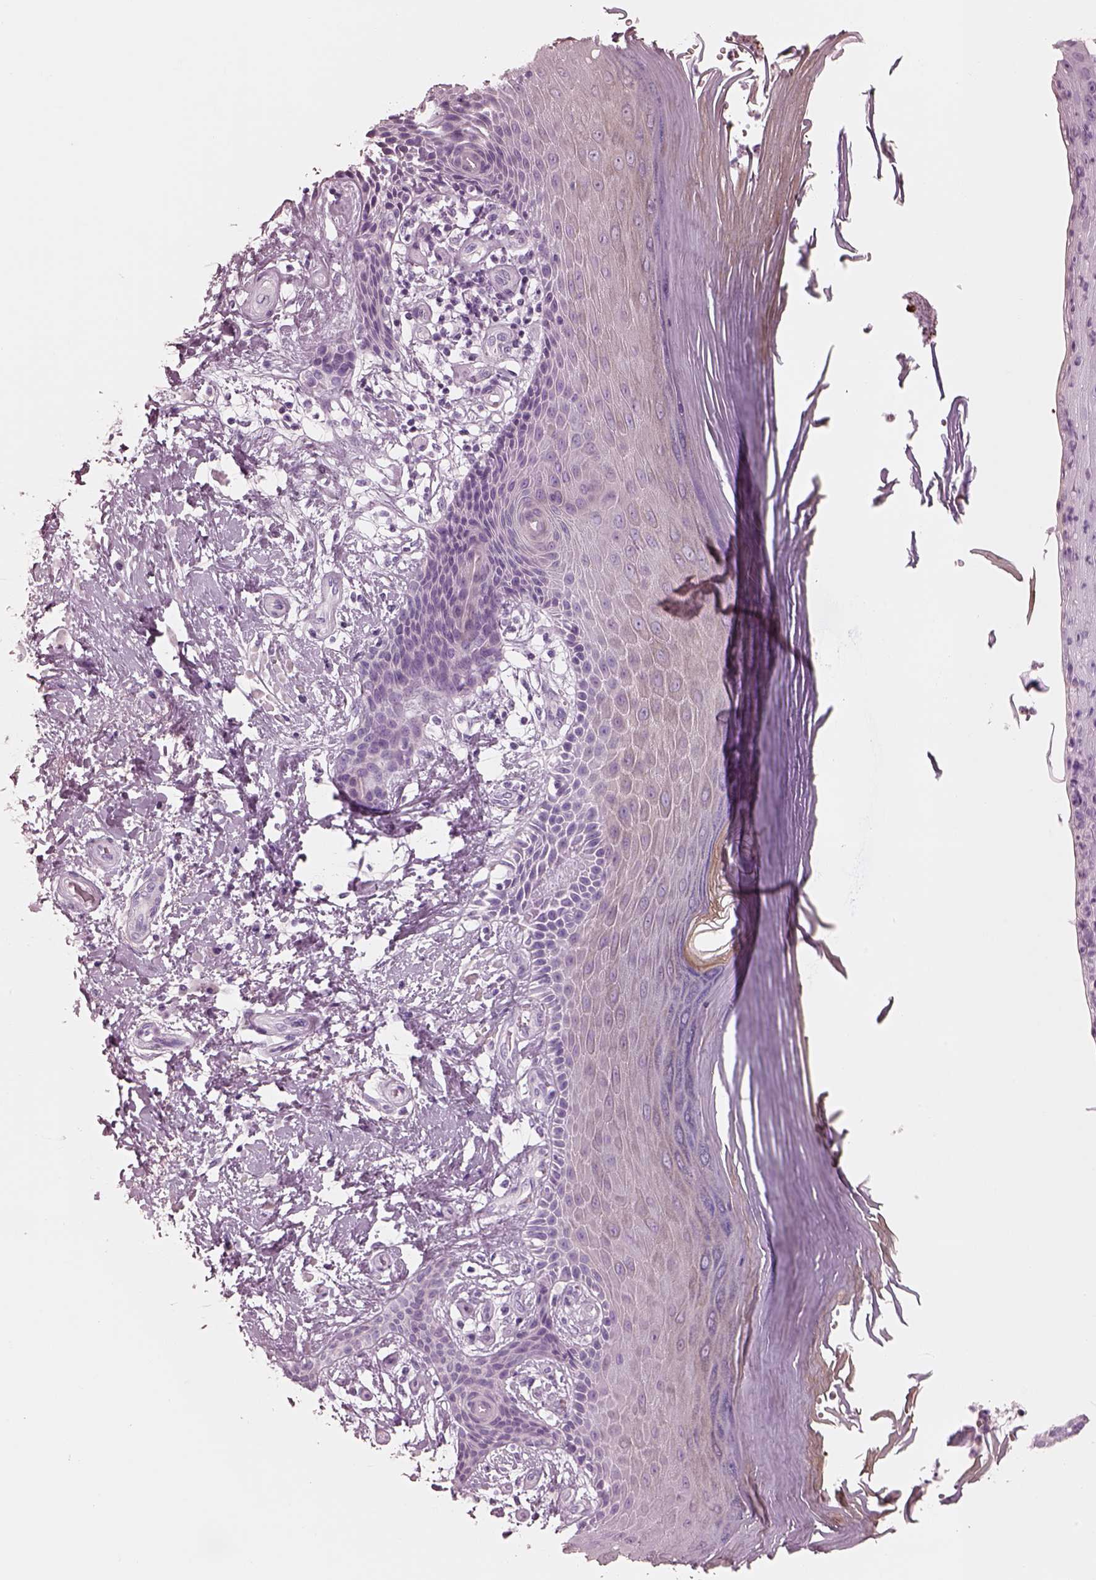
{"staining": {"intensity": "negative", "quantity": "none", "location": "none"}, "tissue": "melanoma", "cell_type": "Tumor cells", "image_type": "cancer", "snomed": [{"axis": "morphology", "description": "Malignant melanoma, NOS"}, {"axis": "topography", "description": "Skin"}], "caption": "Histopathology image shows no significant protein staining in tumor cells of malignant melanoma.", "gene": "PON3", "patient": {"sex": "female", "age": 73}}